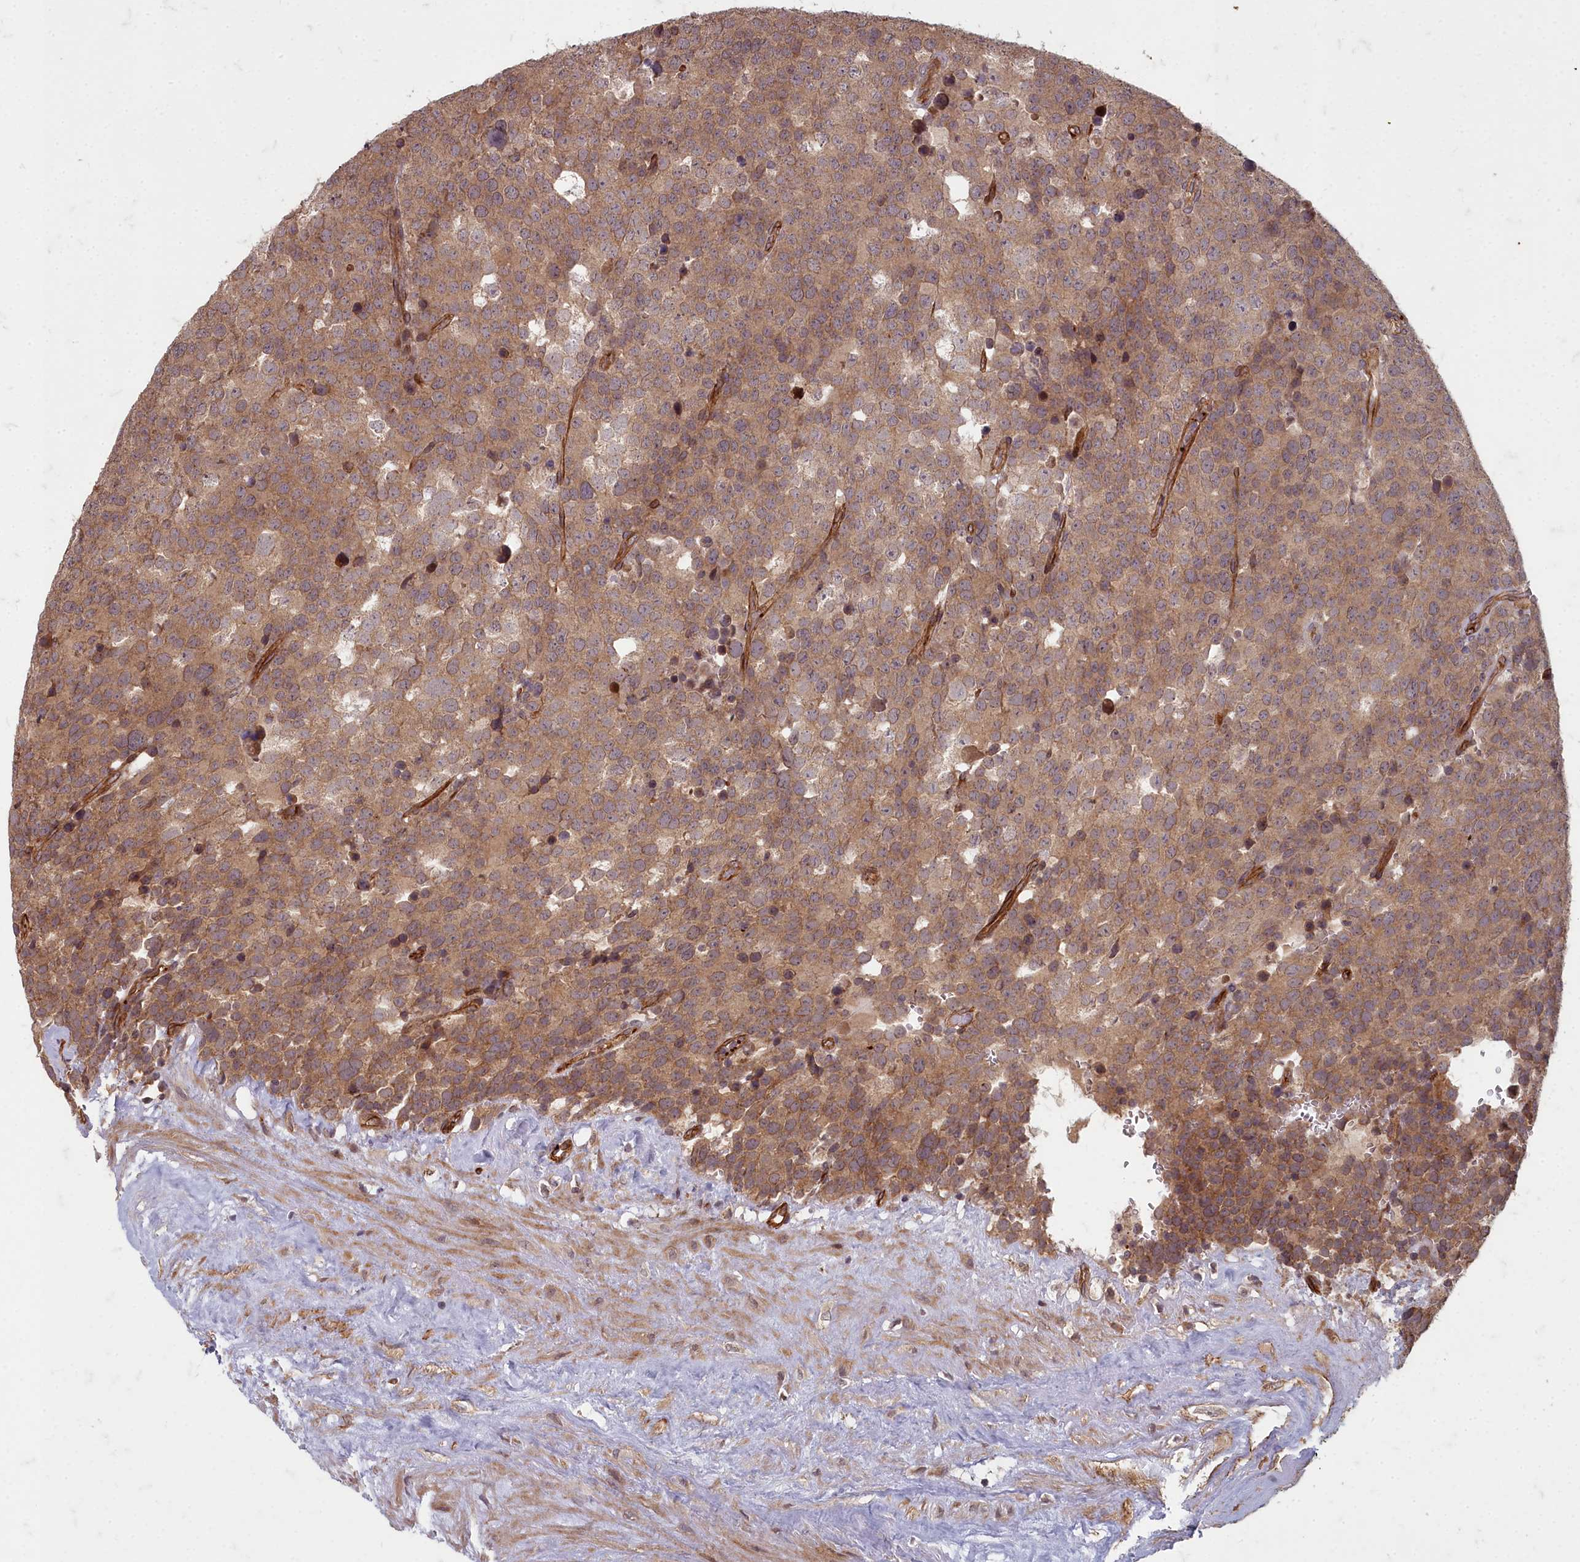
{"staining": {"intensity": "moderate", "quantity": ">75%", "location": "cytoplasmic/membranous"}, "tissue": "testis cancer", "cell_type": "Tumor cells", "image_type": "cancer", "snomed": [{"axis": "morphology", "description": "Seminoma, NOS"}, {"axis": "topography", "description": "Testis"}], "caption": "Testis cancer stained with immunohistochemistry (IHC) reveals moderate cytoplasmic/membranous expression in about >75% of tumor cells.", "gene": "TSPYL4", "patient": {"sex": "male", "age": 71}}